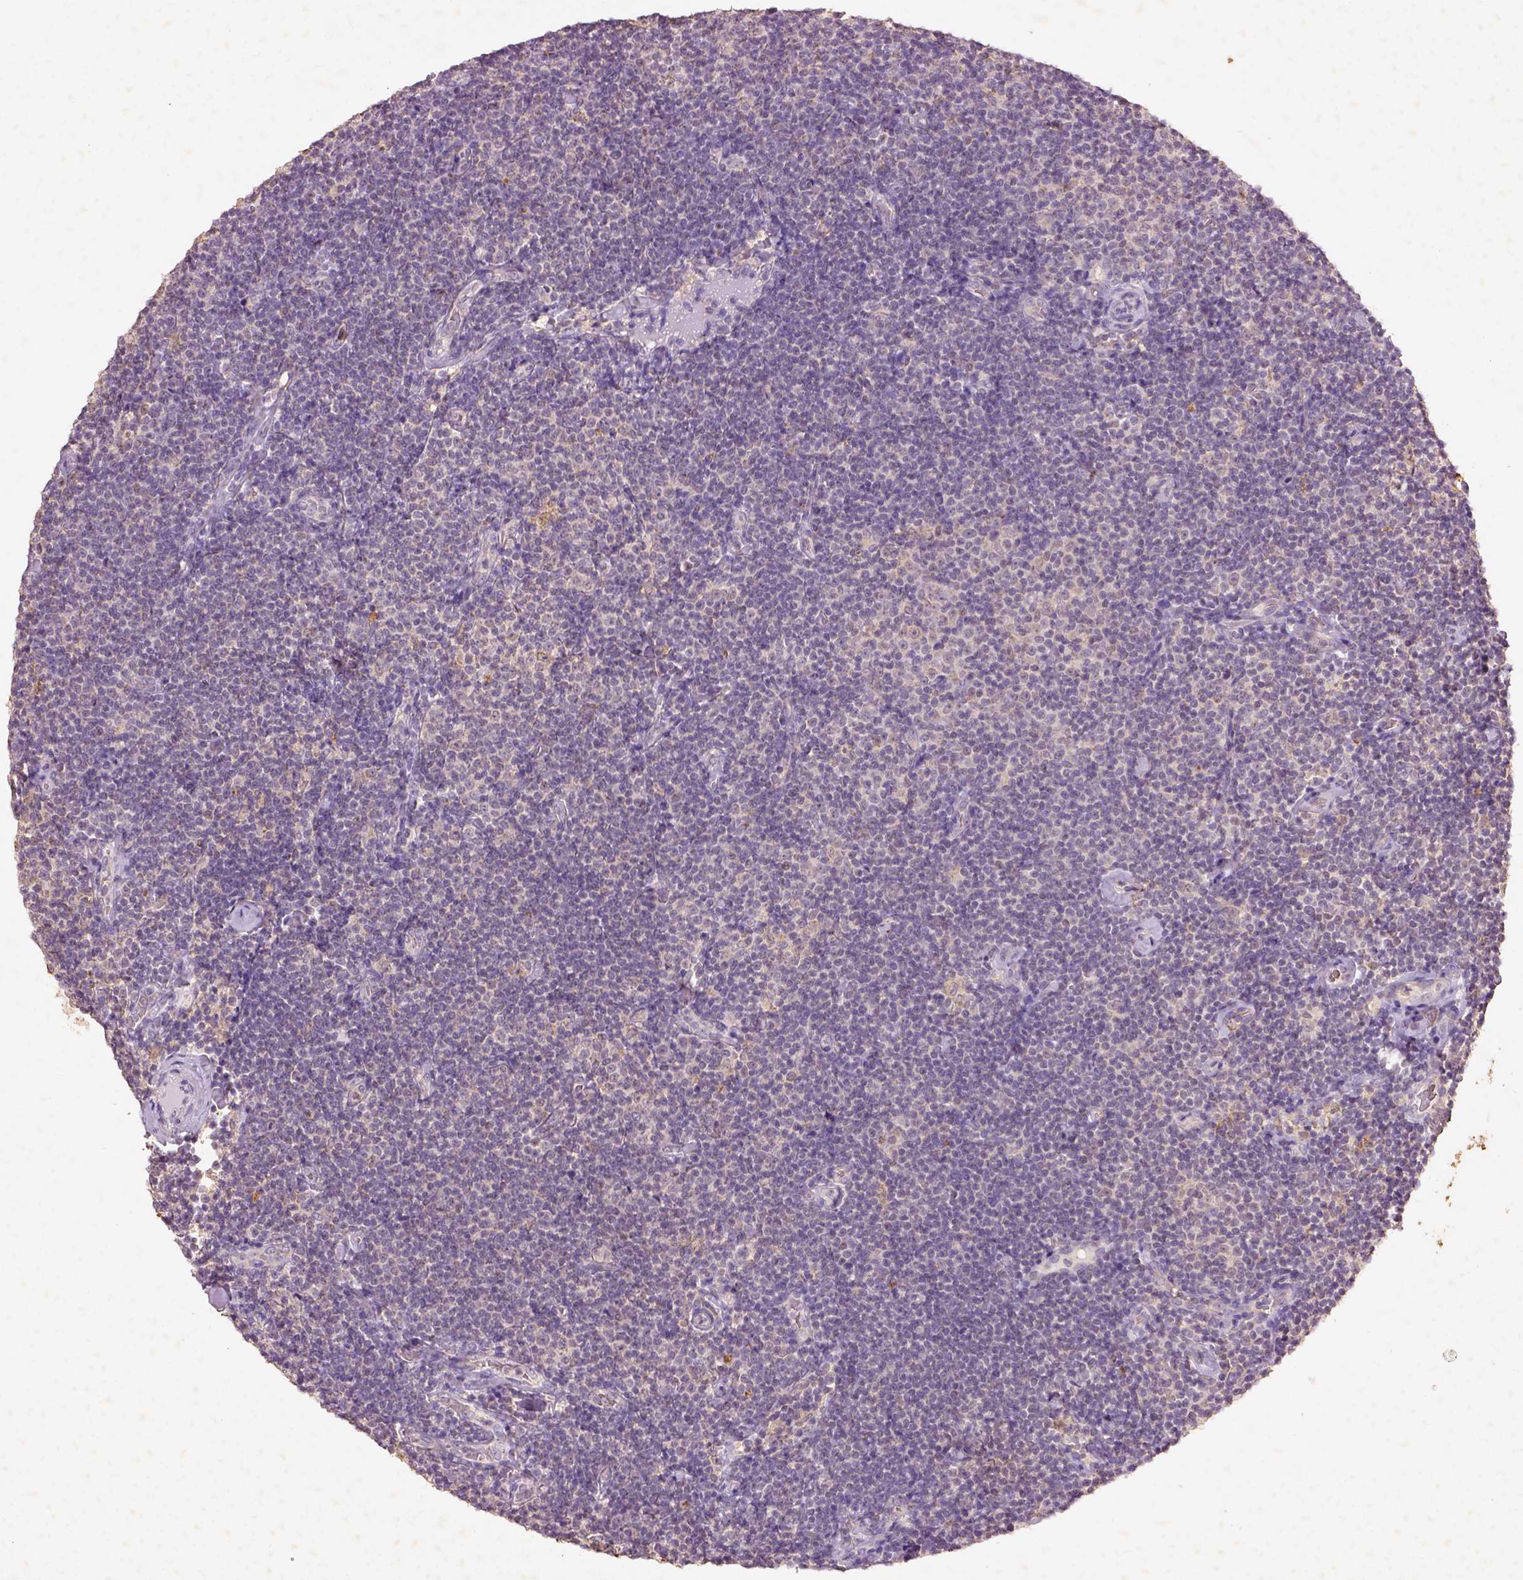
{"staining": {"intensity": "negative", "quantity": "none", "location": "none"}, "tissue": "lymphoma", "cell_type": "Tumor cells", "image_type": "cancer", "snomed": [{"axis": "morphology", "description": "Malignant lymphoma, non-Hodgkin's type, Low grade"}, {"axis": "topography", "description": "Lymph node"}], "caption": "IHC photomicrograph of neoplastic tissue: low-grade malignant lymphoma, non-Hodgkin's type stained with DAB shows no significant protein staining in tumor cells.", "gene": "AP2B1", "patient": {"sex": "male", "age": 81}}